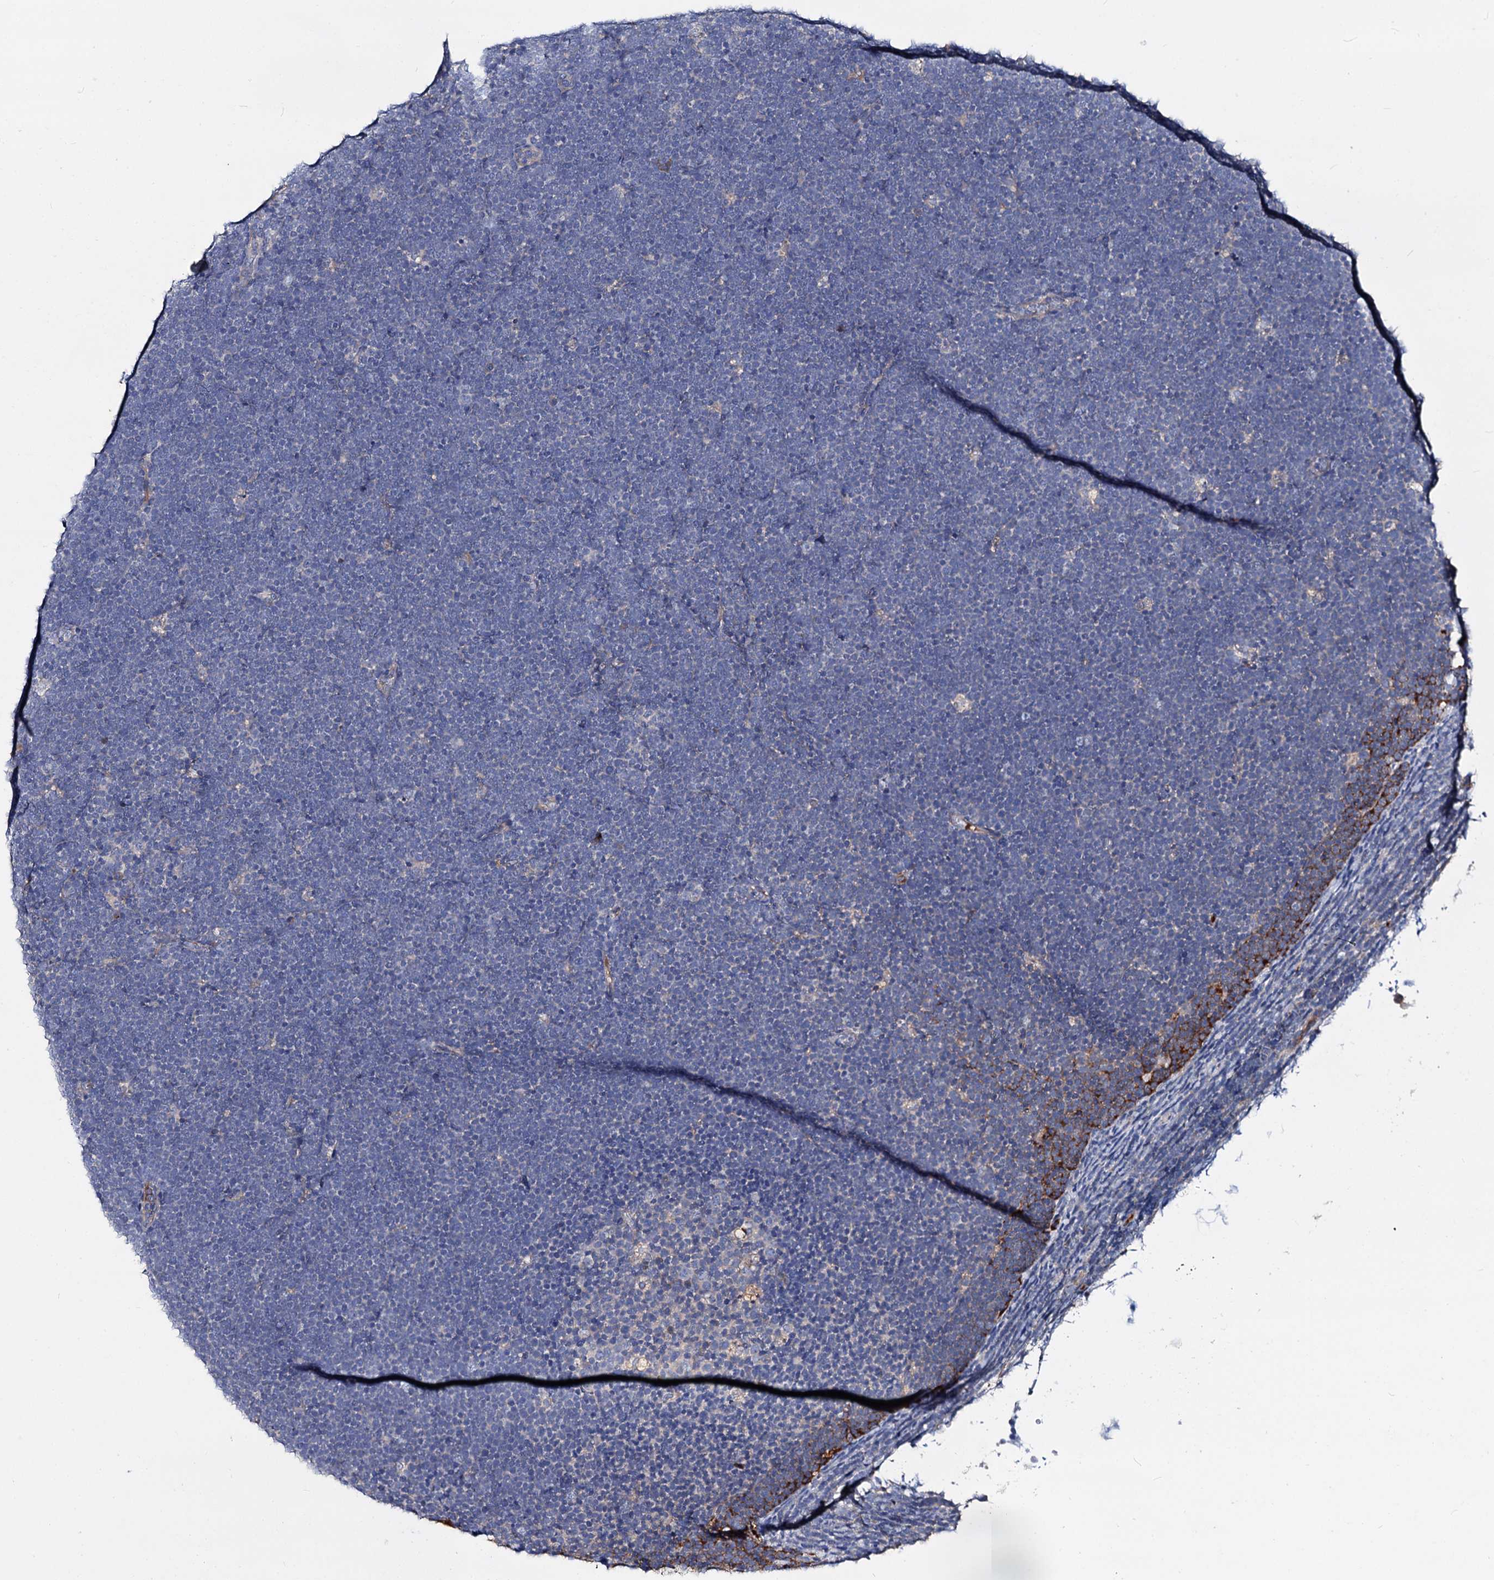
{"staining": {"intensity": "negative", "quantity": "none", "location": "none"}, "tissue": "lymphoma", "cell_type": "Tumor cells", "image_type": "cancer", "snomed": [{"axis": "morphology", "description": "Malignant lymphoma, non-Hodgkin's type, High grade"}, {"axis": "topography", "description": "Lymph node"}], "caption": "The immunohistochemistry photomicrograph has no significant staining in tumor cells of high-grade malignant lymphoma, non-Hodgkin's type tissue. Brightfield microscopy of immunohistochemistry stained with DAB (brown) and hematoxylin (blue), captured at high magnification.", "gene": "ACY3", "patient": {"sex": "male", "age": 13}}